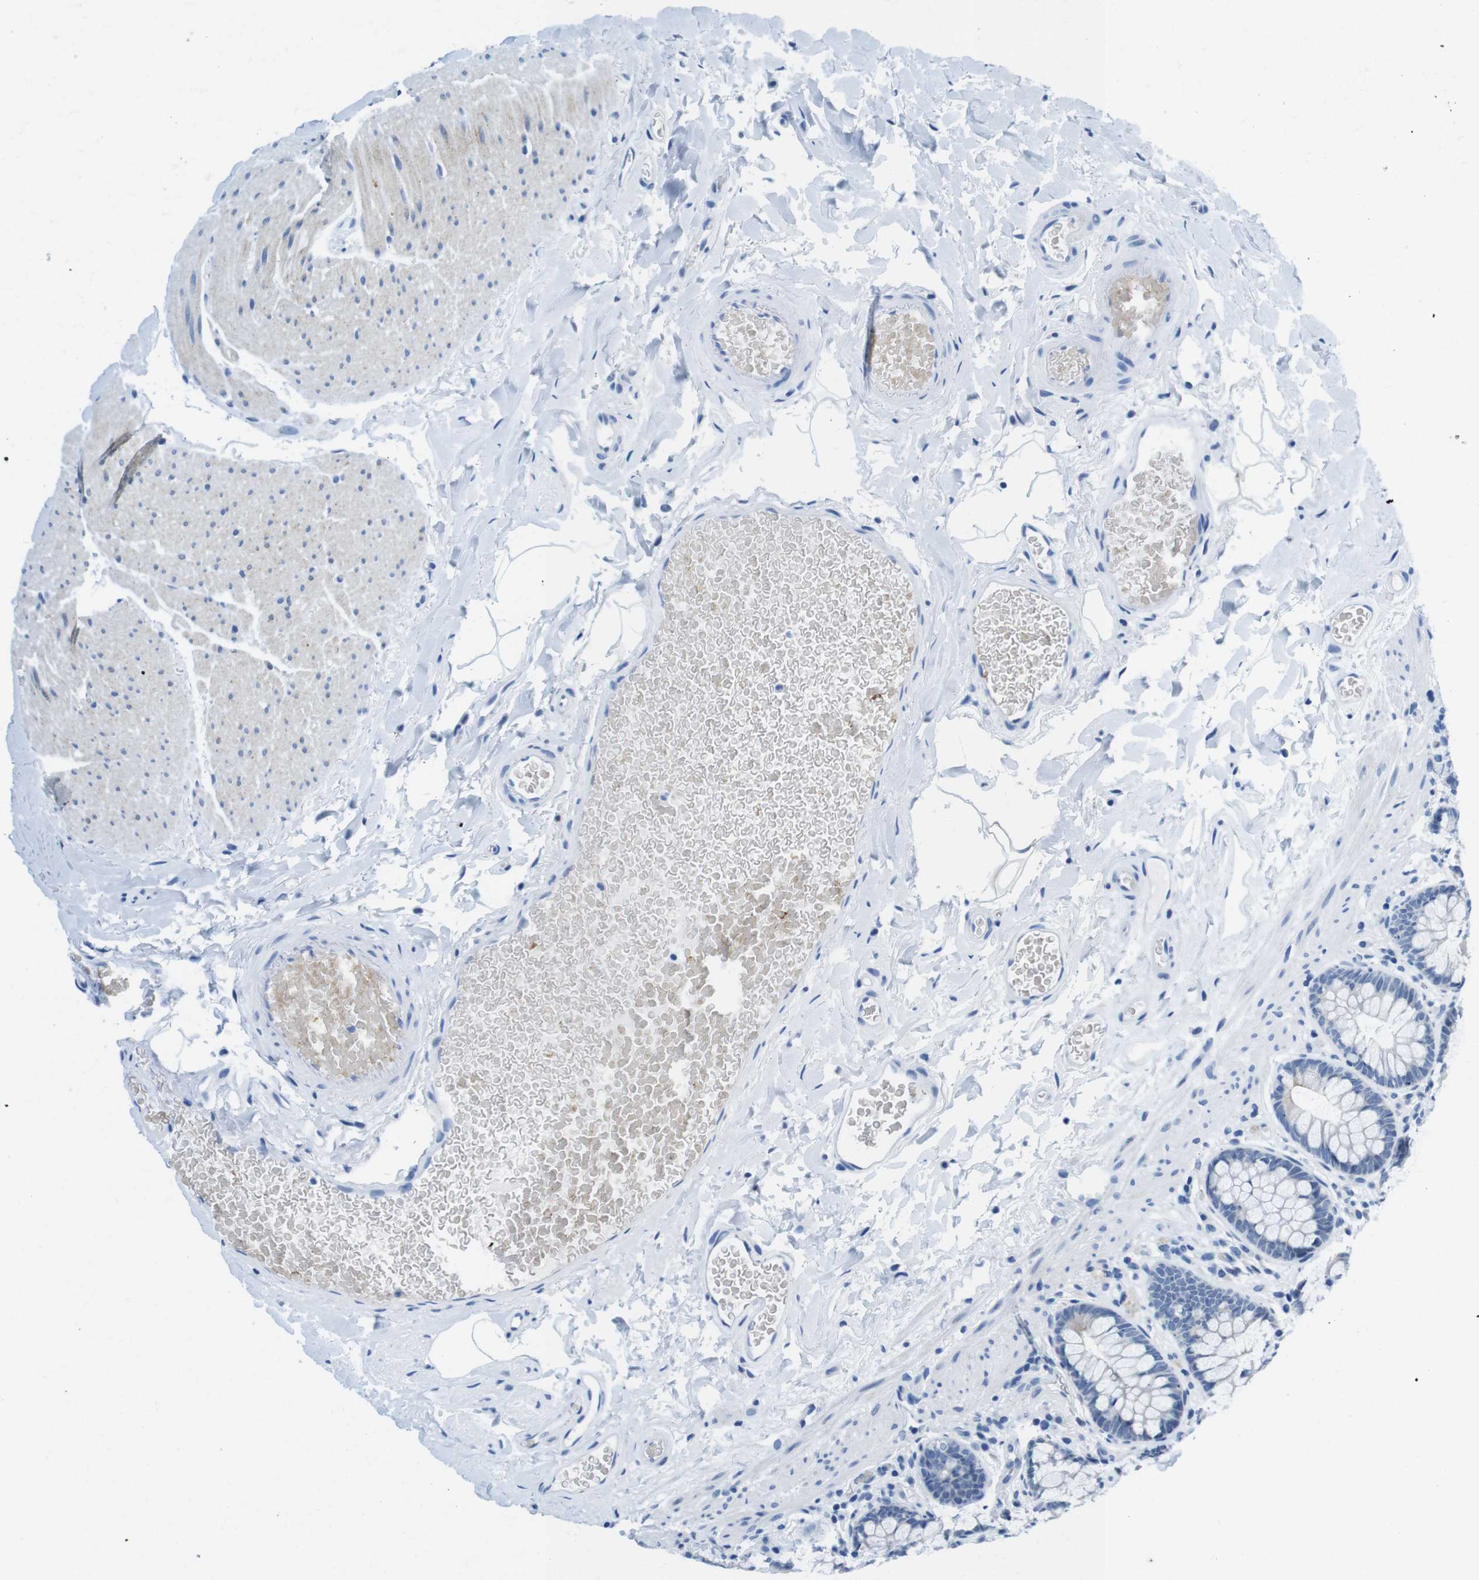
{"staining": {"intensity": "negative", "quantity": "none", "location": "none"}, "tissue": "colon", "cell_type": "Endothelial cells", "image_type": "normal", "snomed": [{"axis": "morphology", "description": "Normal tissue, NOS"}, {"axis": "topography", "description": "Colon"}], "caption": "DAB immunohistochemical staining of unremarkable colon demonstrates no significant staining in endothelial cells.", "gene": "TFAP2C", "patient": {"sex": "female", "age": 80}}